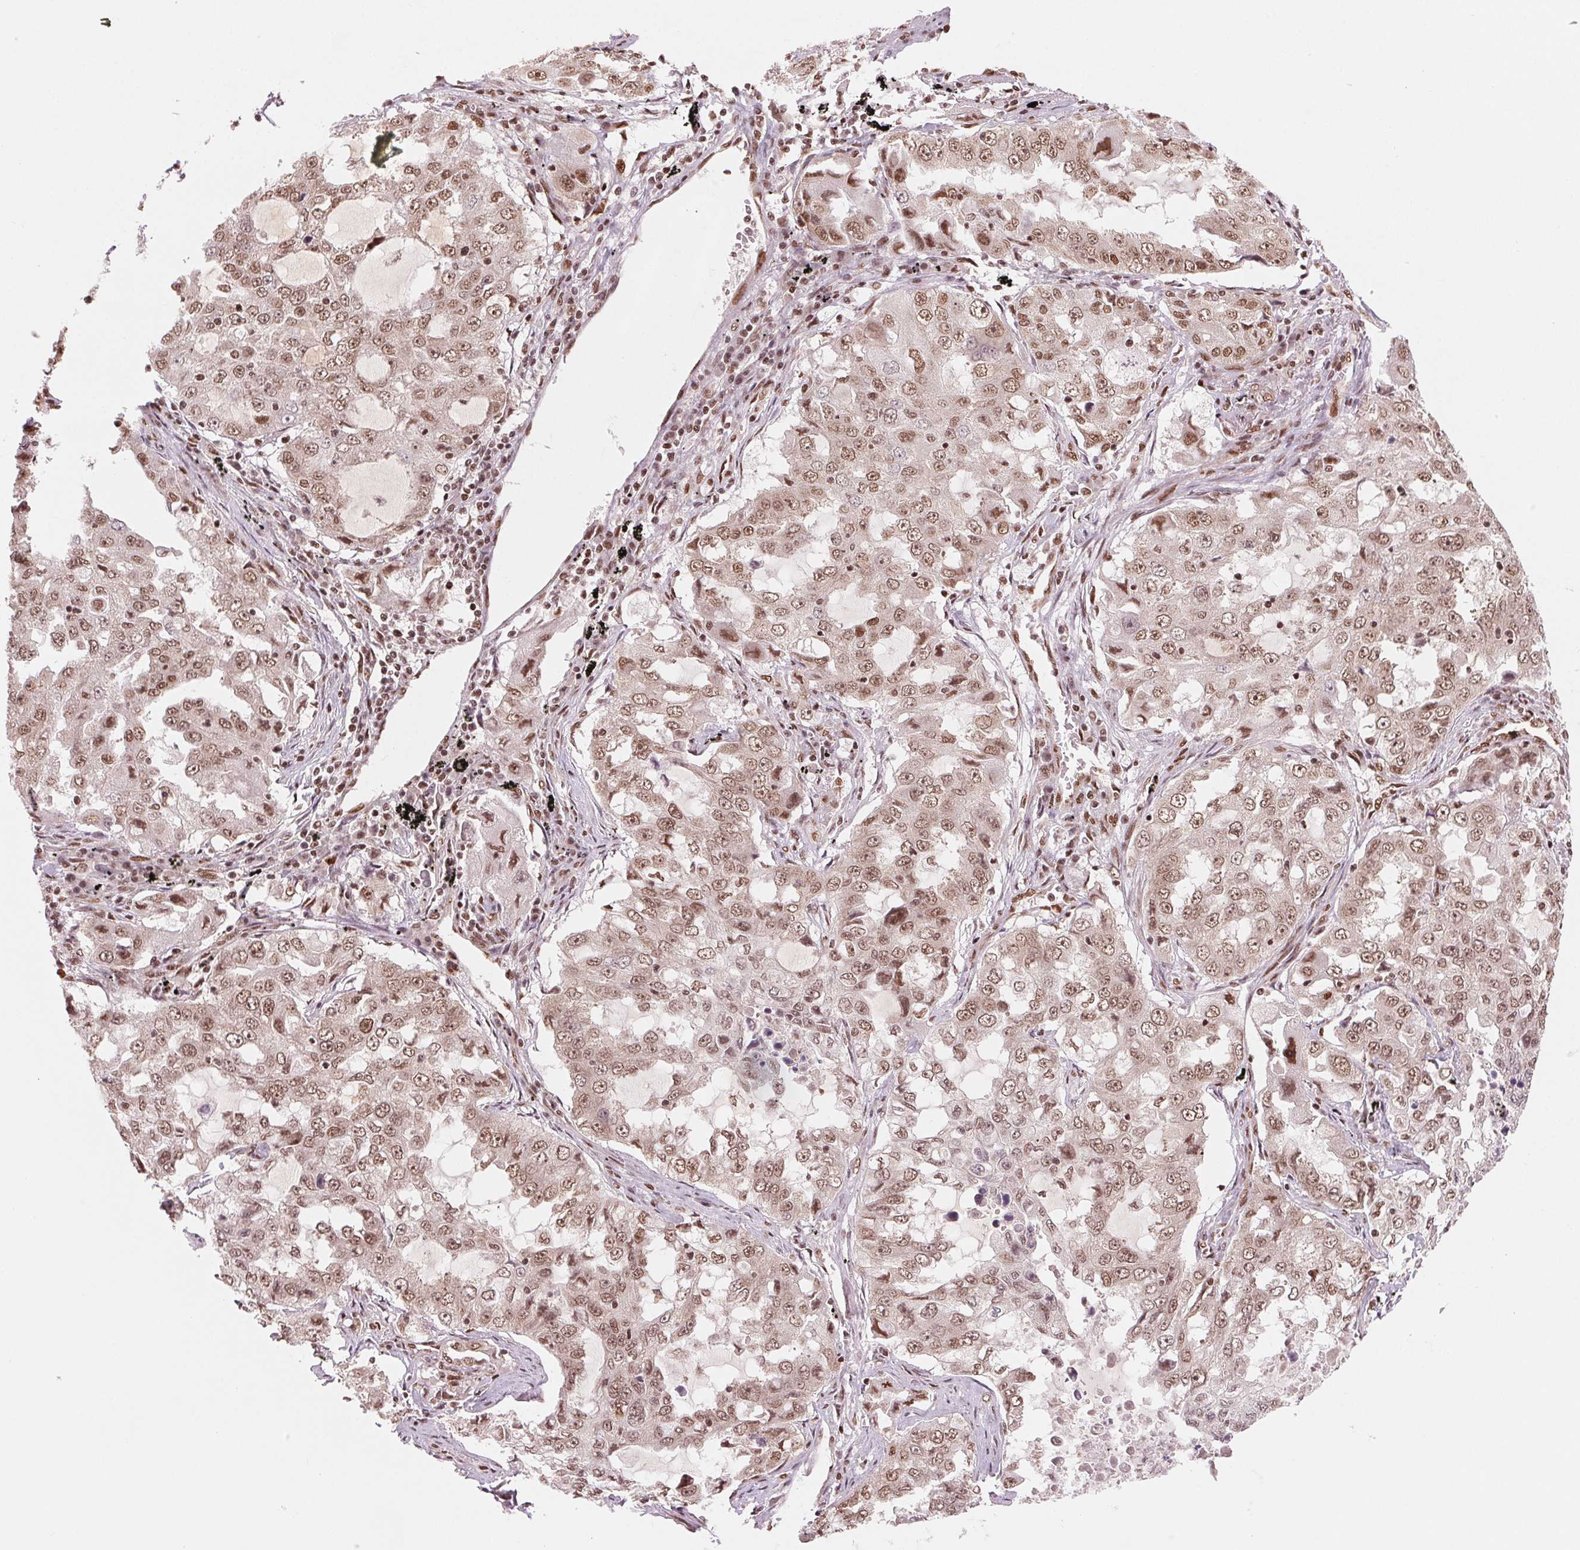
{"staining": {"intensity": "moderate", "quantity": ">75%", "location": "nuclear"}, "tissue": "lung cancer", "cell_type": "Tumor cells", "image_type": "cancer", "snomed": [{"axis": "morphology", "description": "Adenocarcinoma, NOS"}, {"axis": "topography", "description": "Lung"}], "caption": "The histopathology image shows a brown stain indicating the presence of a protein in the nuclear of tumor cells in lung adenocarcinoma.", "gene": "TTLL9", "patient": {"sex": "female", "age": 61}}